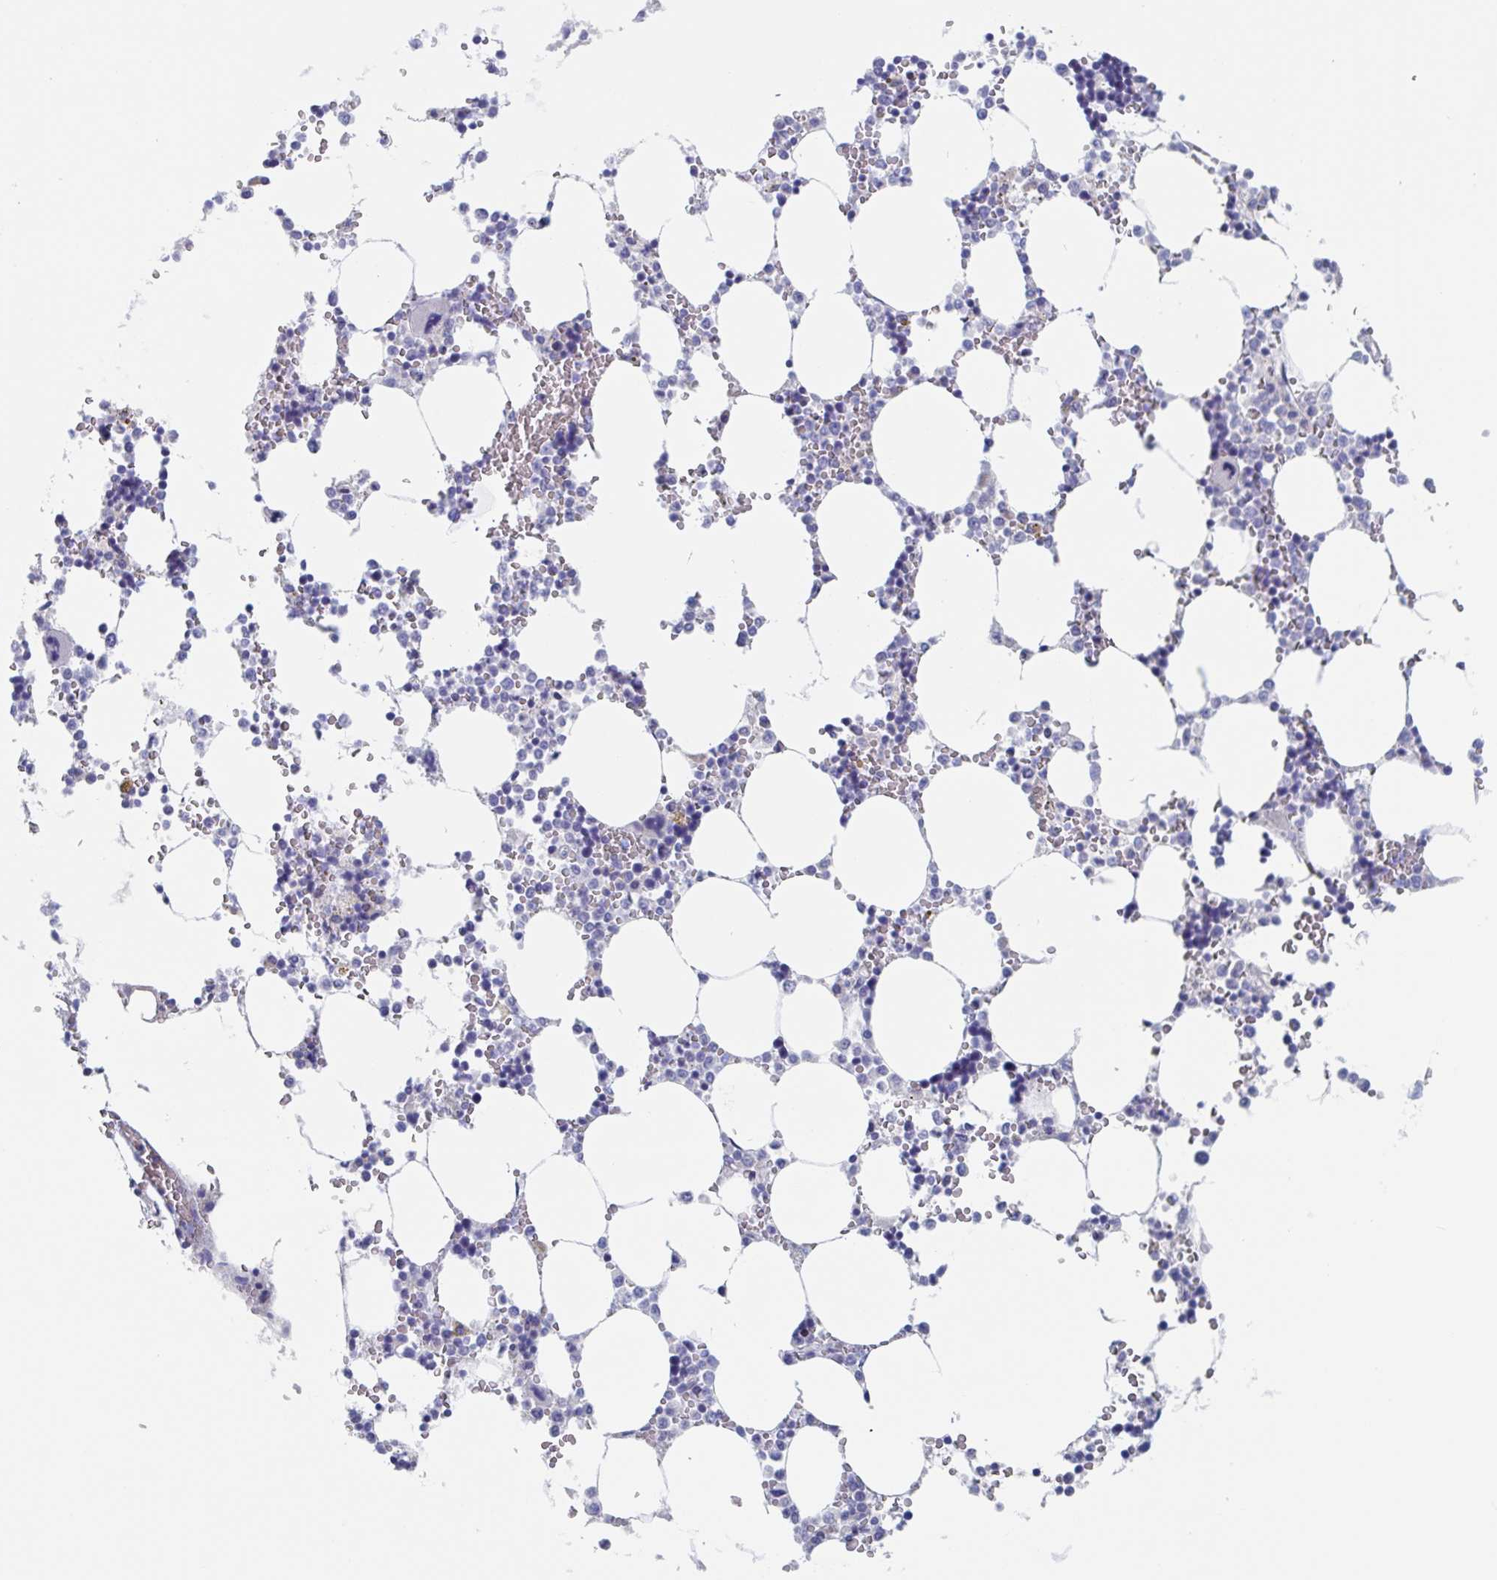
{"staining": {"intensity": "negative", "quantity": "none", "location": "none"}, "tissue": "bone marrow", "cell_type": "Hematopoietic cells", "image_type": "normal", "snomed": [{"axis": "morphology", "description": "Normal tissue, NOS"}, {"axis": "topography", "description": "Bone marrow"}], "caption": "Hematopoietic cells show no significant protein expression in benign bone marrow. Nuclei are stained in blue.", "gene": "DPEP3", "patient": {"sex": "male", "age": 64}}